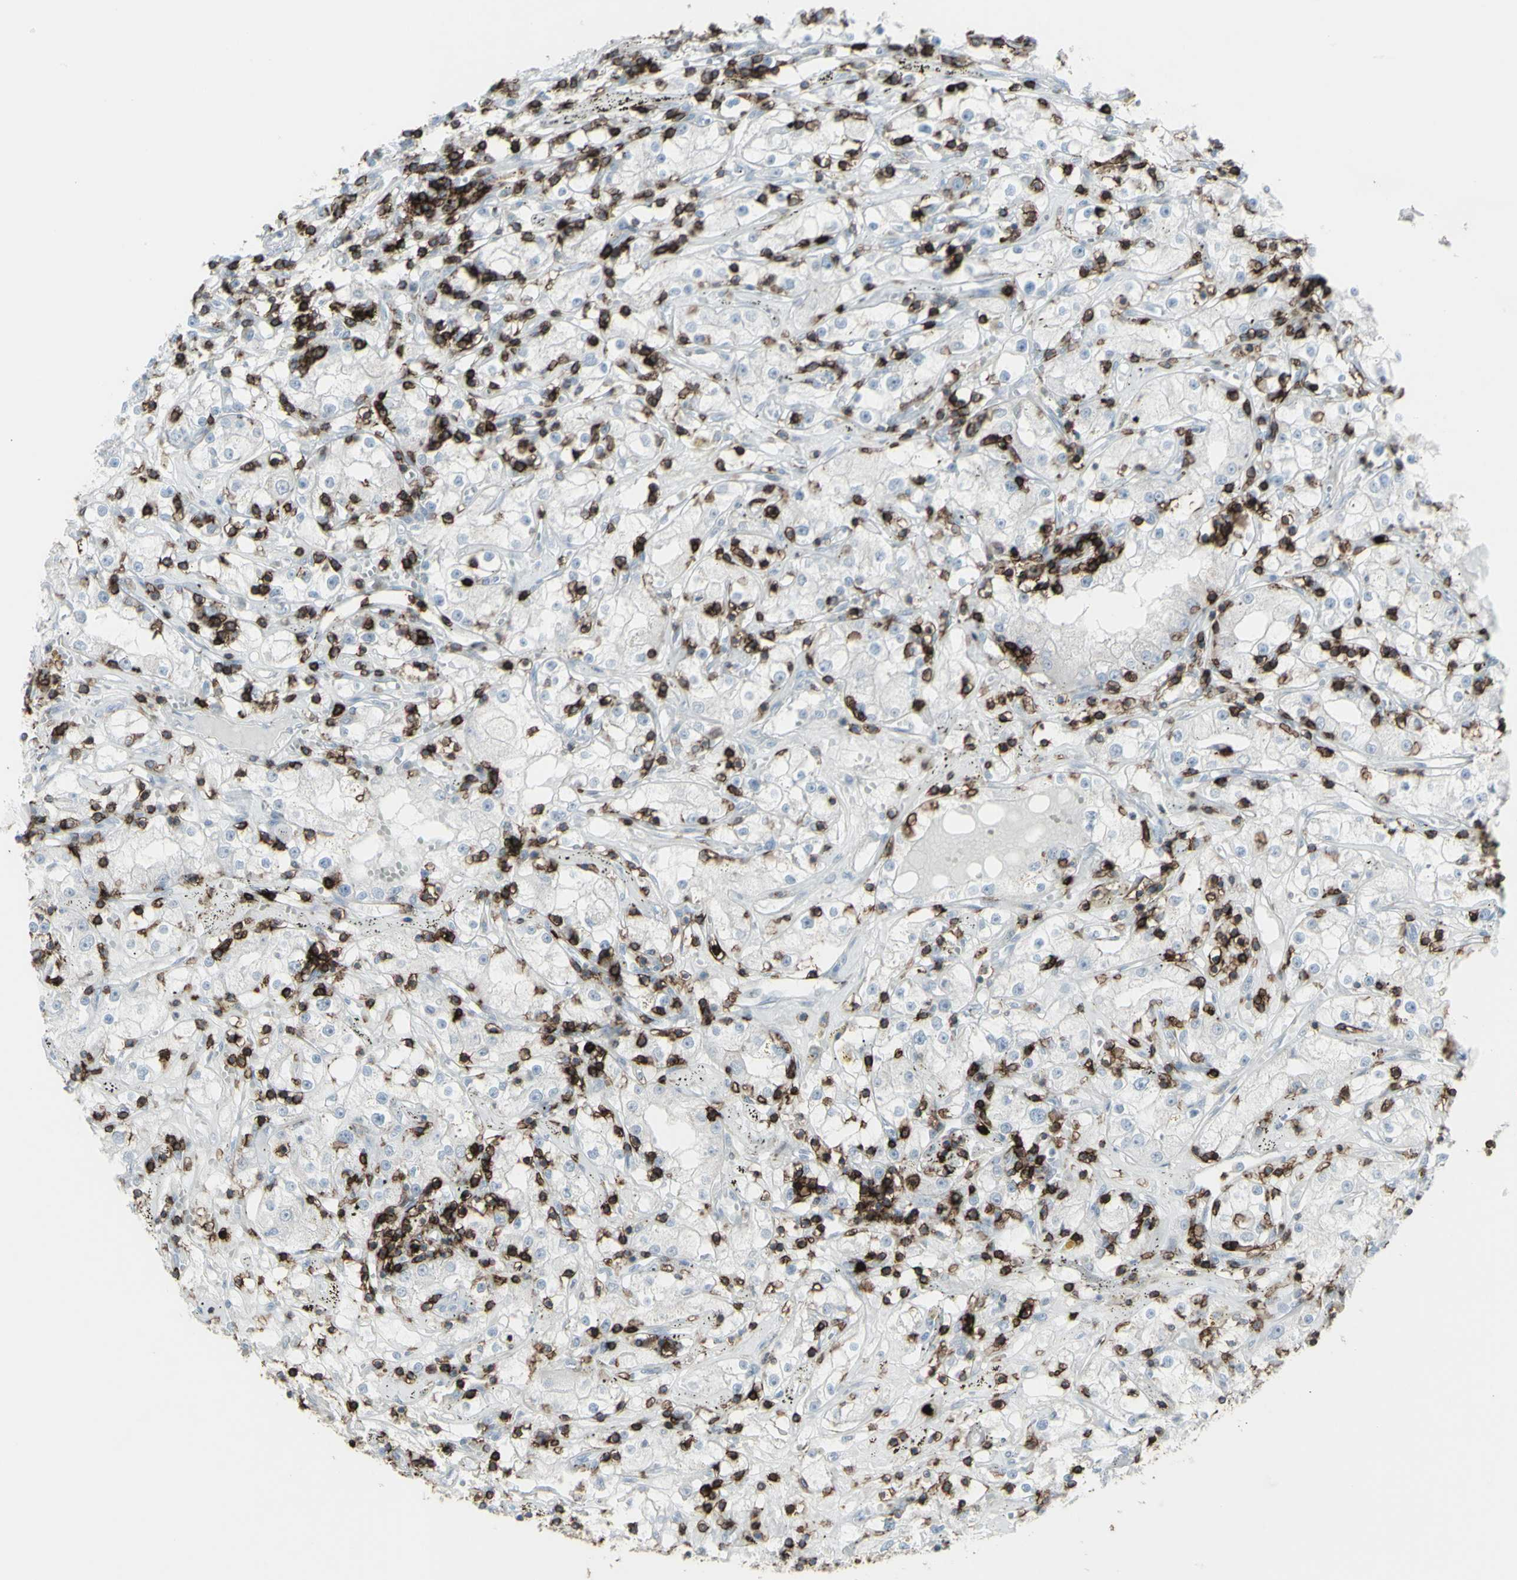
{"staining": {"intensity": "negative", "quantity": "none", "location": "none"}, "tissue": "renal cancer", "cell_type": "Tumor cells", "image_type": "cancer", "snomed": [{"axis": "morphology", "description": "Adenocarcinoma, NOS"}, {"axis": "topography", "description": "Kidney"}], "caption": "Renal cancer (adenocarcinoma) was stained to show a protein in brown. There is no significant expression in tumor cells.", "gene": "CD247", "patient": {"sex": "male", "age": 56}}